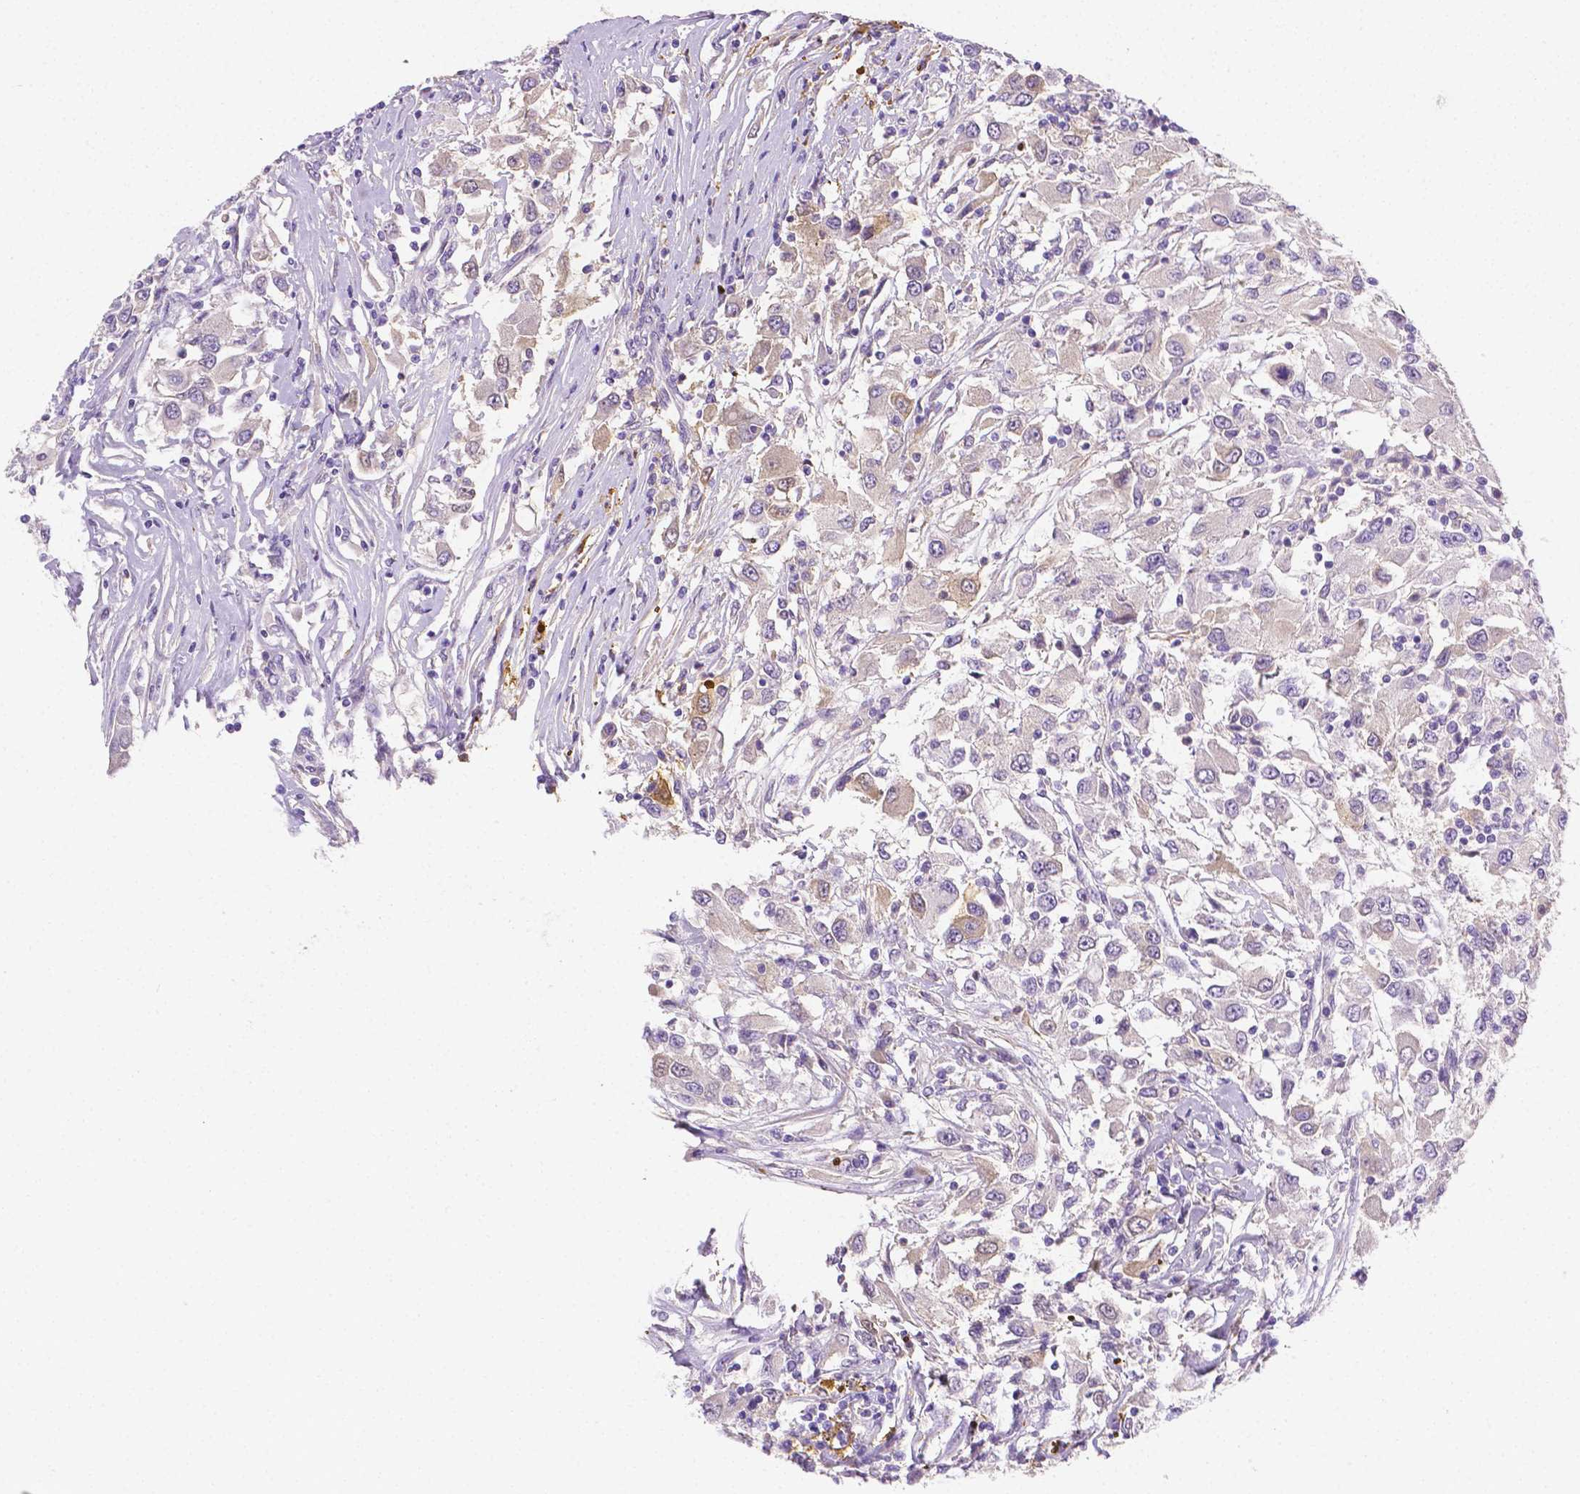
{"staining": {"intensity": "weak", "quantity": "<25%", "location": "cytoplasmic/membranous"}, "tissue": "renal cancer", "cell_type": "Tumor cells", "image_type": "cancer", "snomed": [{"axis": "morphology", "description": "Adenocarcinoma, NOS"}, {"axis": "topography", "description": "Kidney"}], "caption": "Adenocarcinoma (renal) was stained to show a protein in brown. There is no significant expression in tumor cells.", "gene": "NXPH2", "patient": {"sex": "female", "age": 67}}